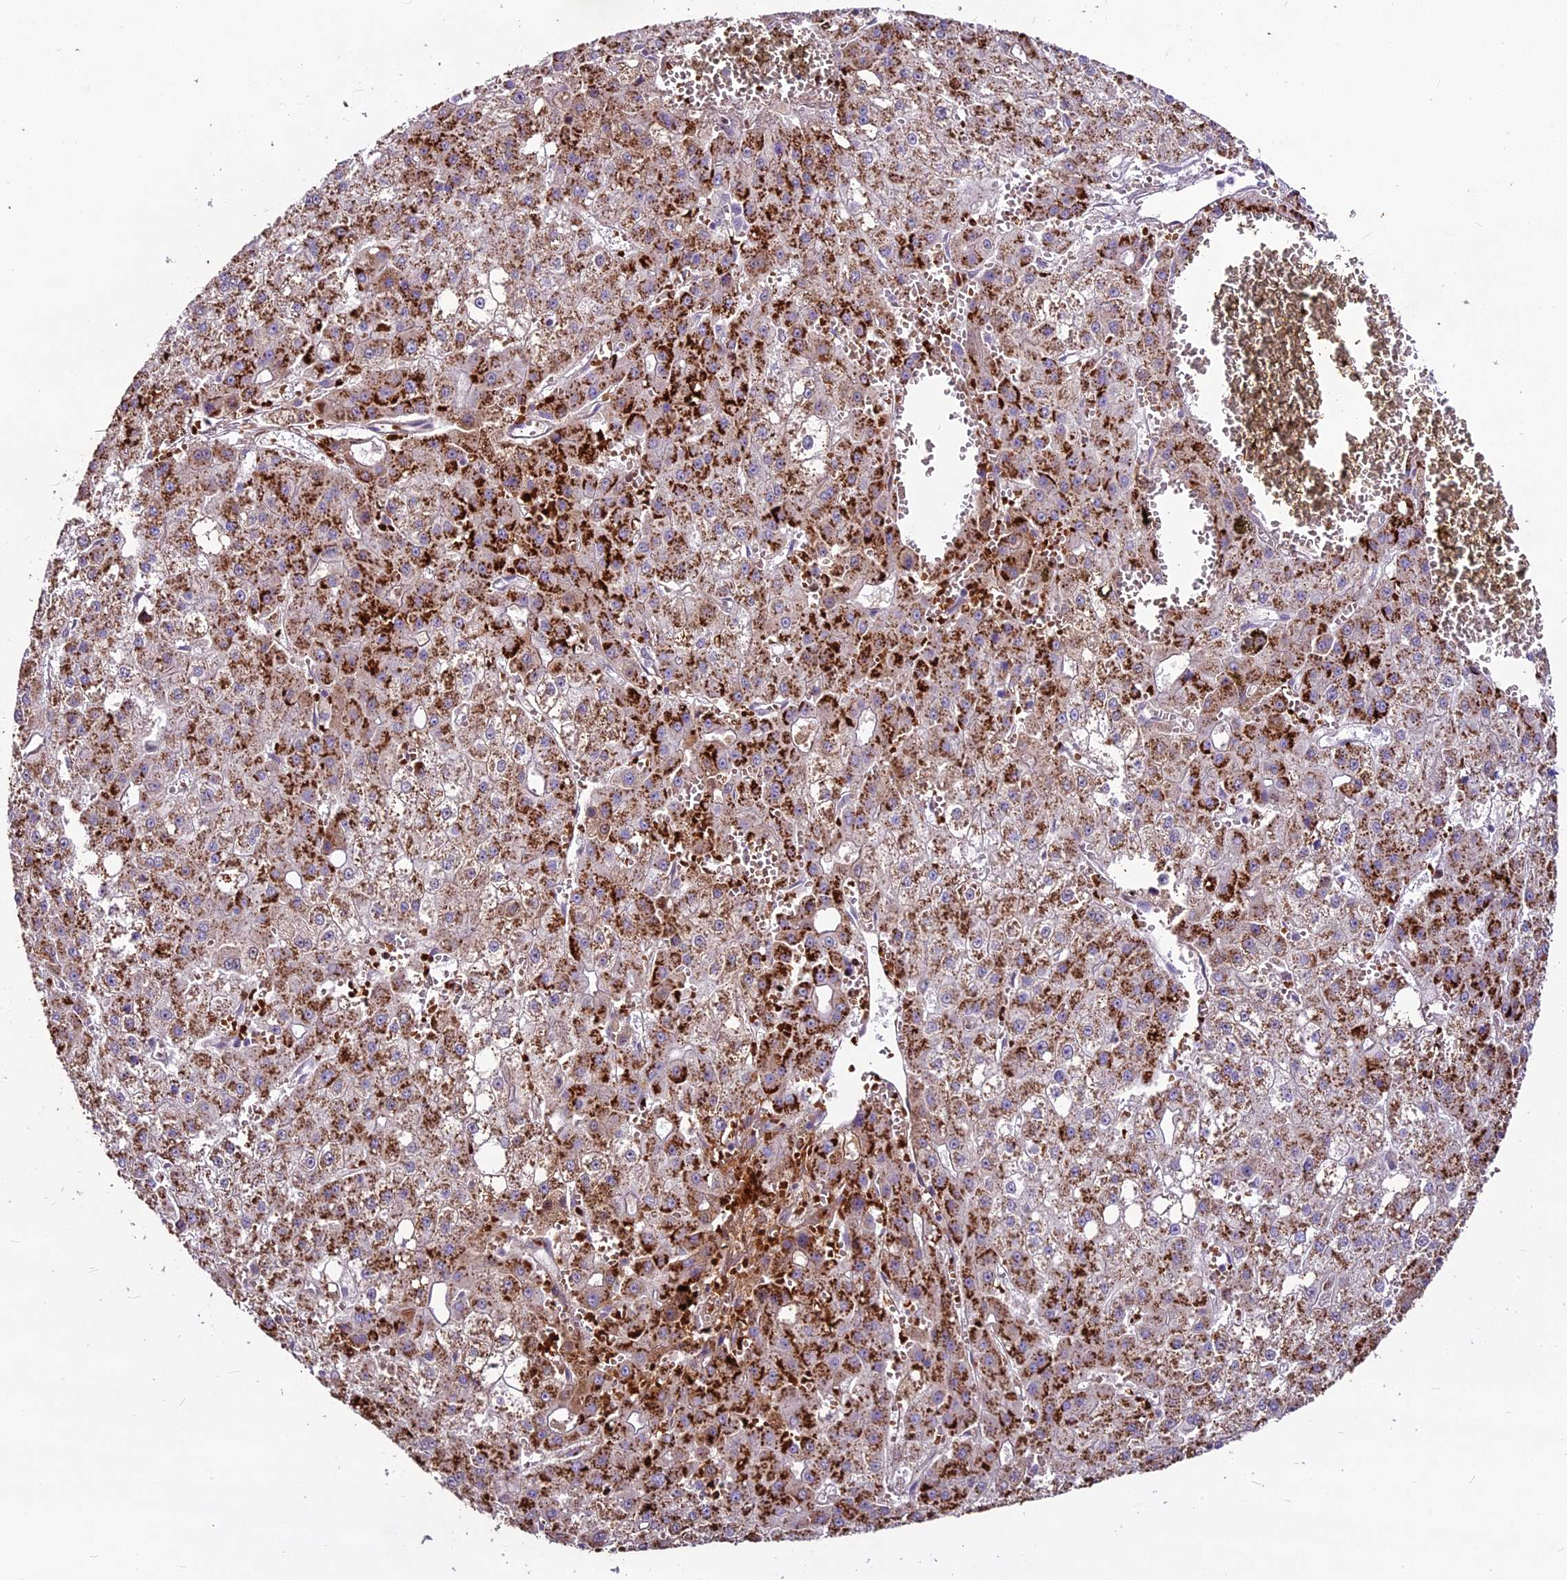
{"staining": {"intensity": "strong", "quantity": ">75%", "location": "cytoplasmic/membranous"}, "tissue": "liver cancer", "cell_type": "Tumor cells", "image_type": "cancer", "snomed": [{"axis": "morphology", "description": "Carcinoma, Hepatocellular, NOS"}, {"axis": "topography", "description": "Liver"}], "caption": "This is a micrograph of immunohistochemistry staining of liver cancer, which shows strong positivity in the cytoplasmic/membranous of tumor cells.", "gene": "SUSD3", "patient": {"sex": "male", "age": 47}}